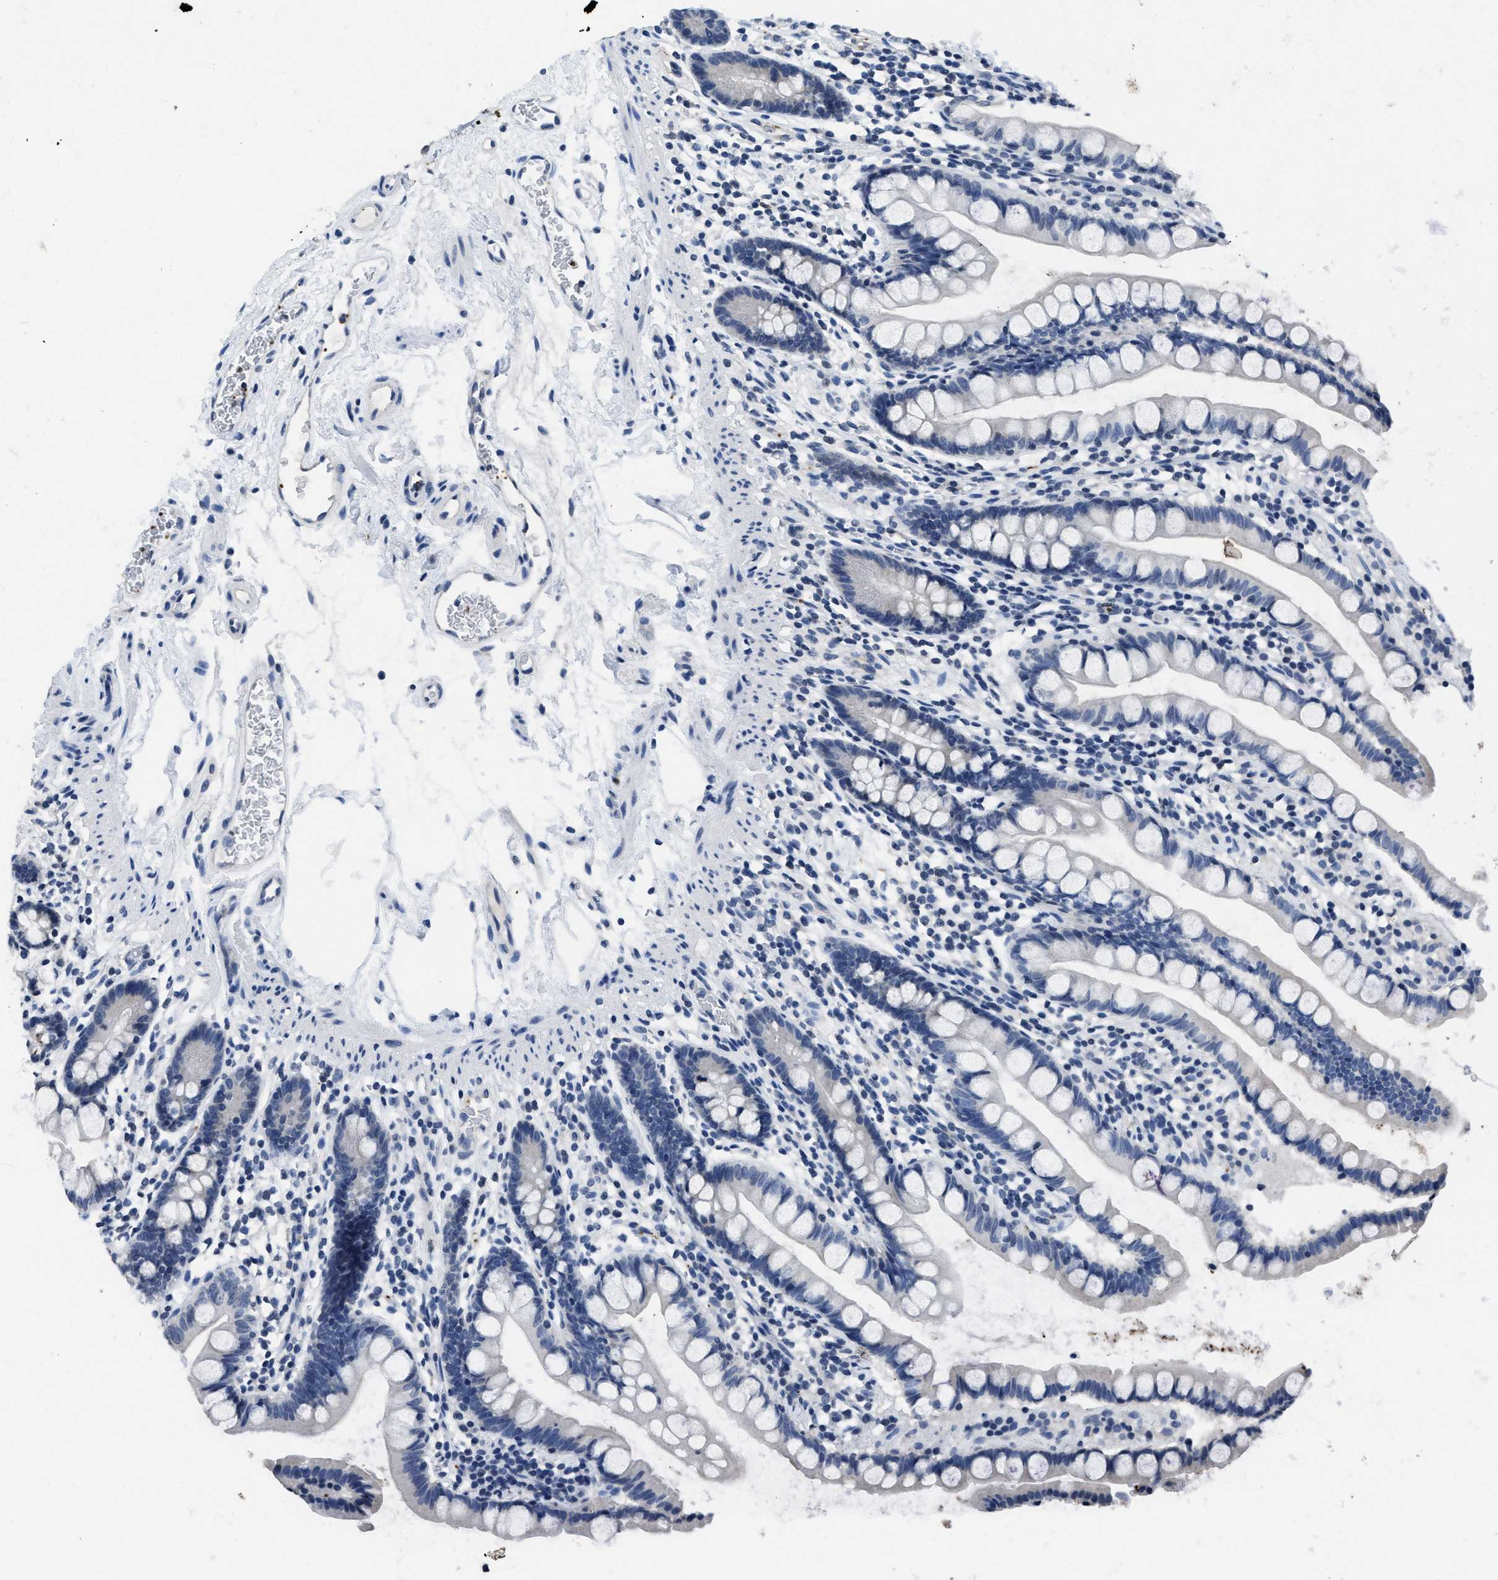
{"staining": {"intensity": "negative", "quantity": "none", "location": "none"}, "tissue": "small intestine", "cell_type": "Glandular cells", "image_type": "normal", "snomed": [{"axis": "morphology", "description": "Normal tissue, NOS"}, {"axis": "topography", "description": "Small intestine"}], "caption": "Immunohistochemistry image of unremarkable small intestine: small intestine stained with DAB exhibits no significant protein staining in glandular cells.", "gene": "ITGA2B", "patient": {"sex": "female", "age": 84}}